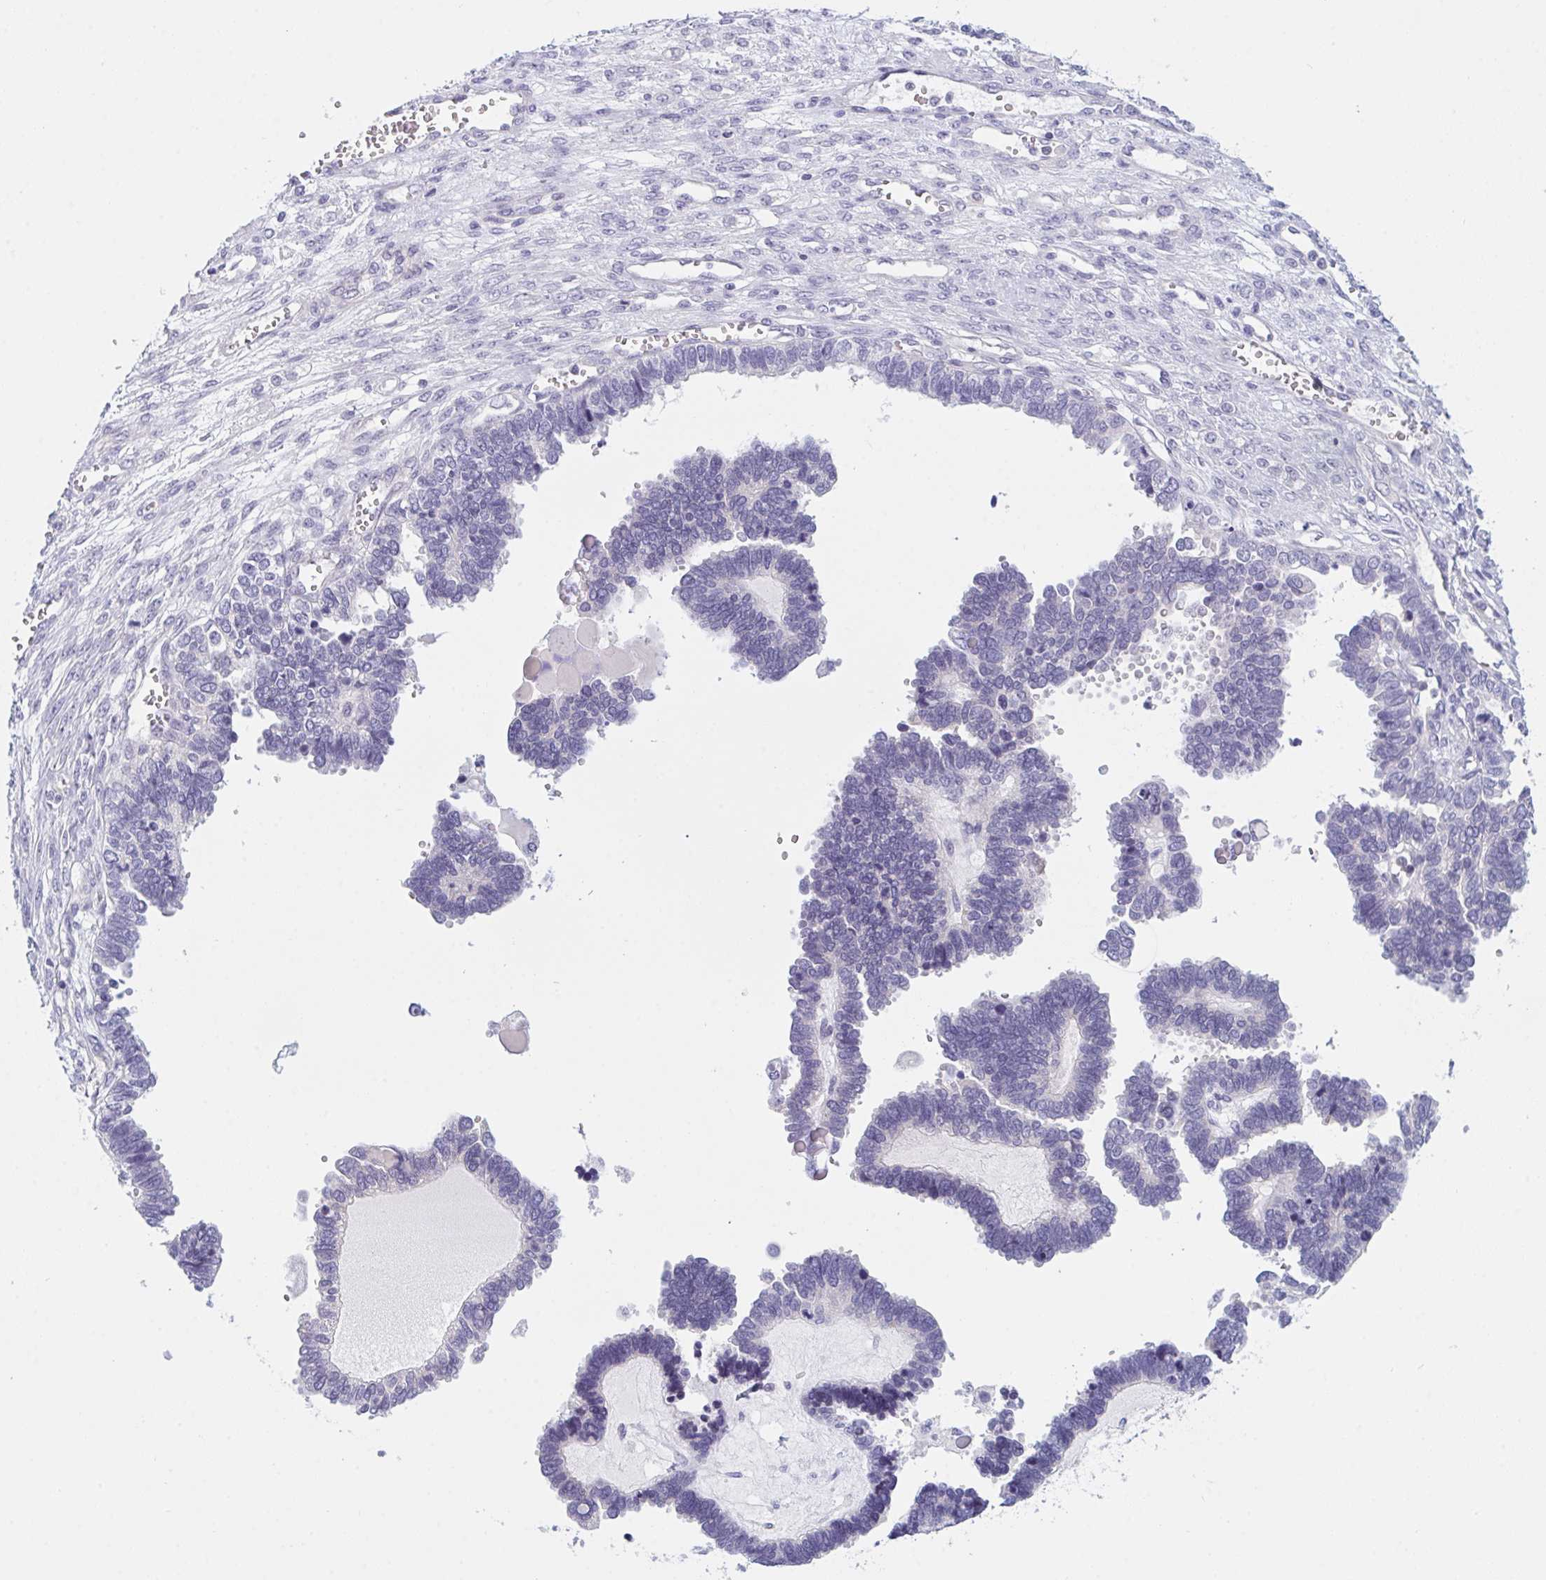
{"staining": {"intensity": "negative", "quantity": "none", "location": "none"}, "tissue": "ovarian cancer", "cell_type": "Tumor cells", "image_type": "cancer", "snomed": [{"axis": "morphology", "description": "Cystadenocarcinoma, serous, NOS"}, {"axis": "topography", "description": "Ovary"}], "caption": "Immunohistochemistry micrograph of serous cystadenocarcinoma (ovarian) stained for a protein (brown), which exhibits no positivity in tumor cells.", "gene": "NAA30", "patient": {"sex": "female", "age": 51}}